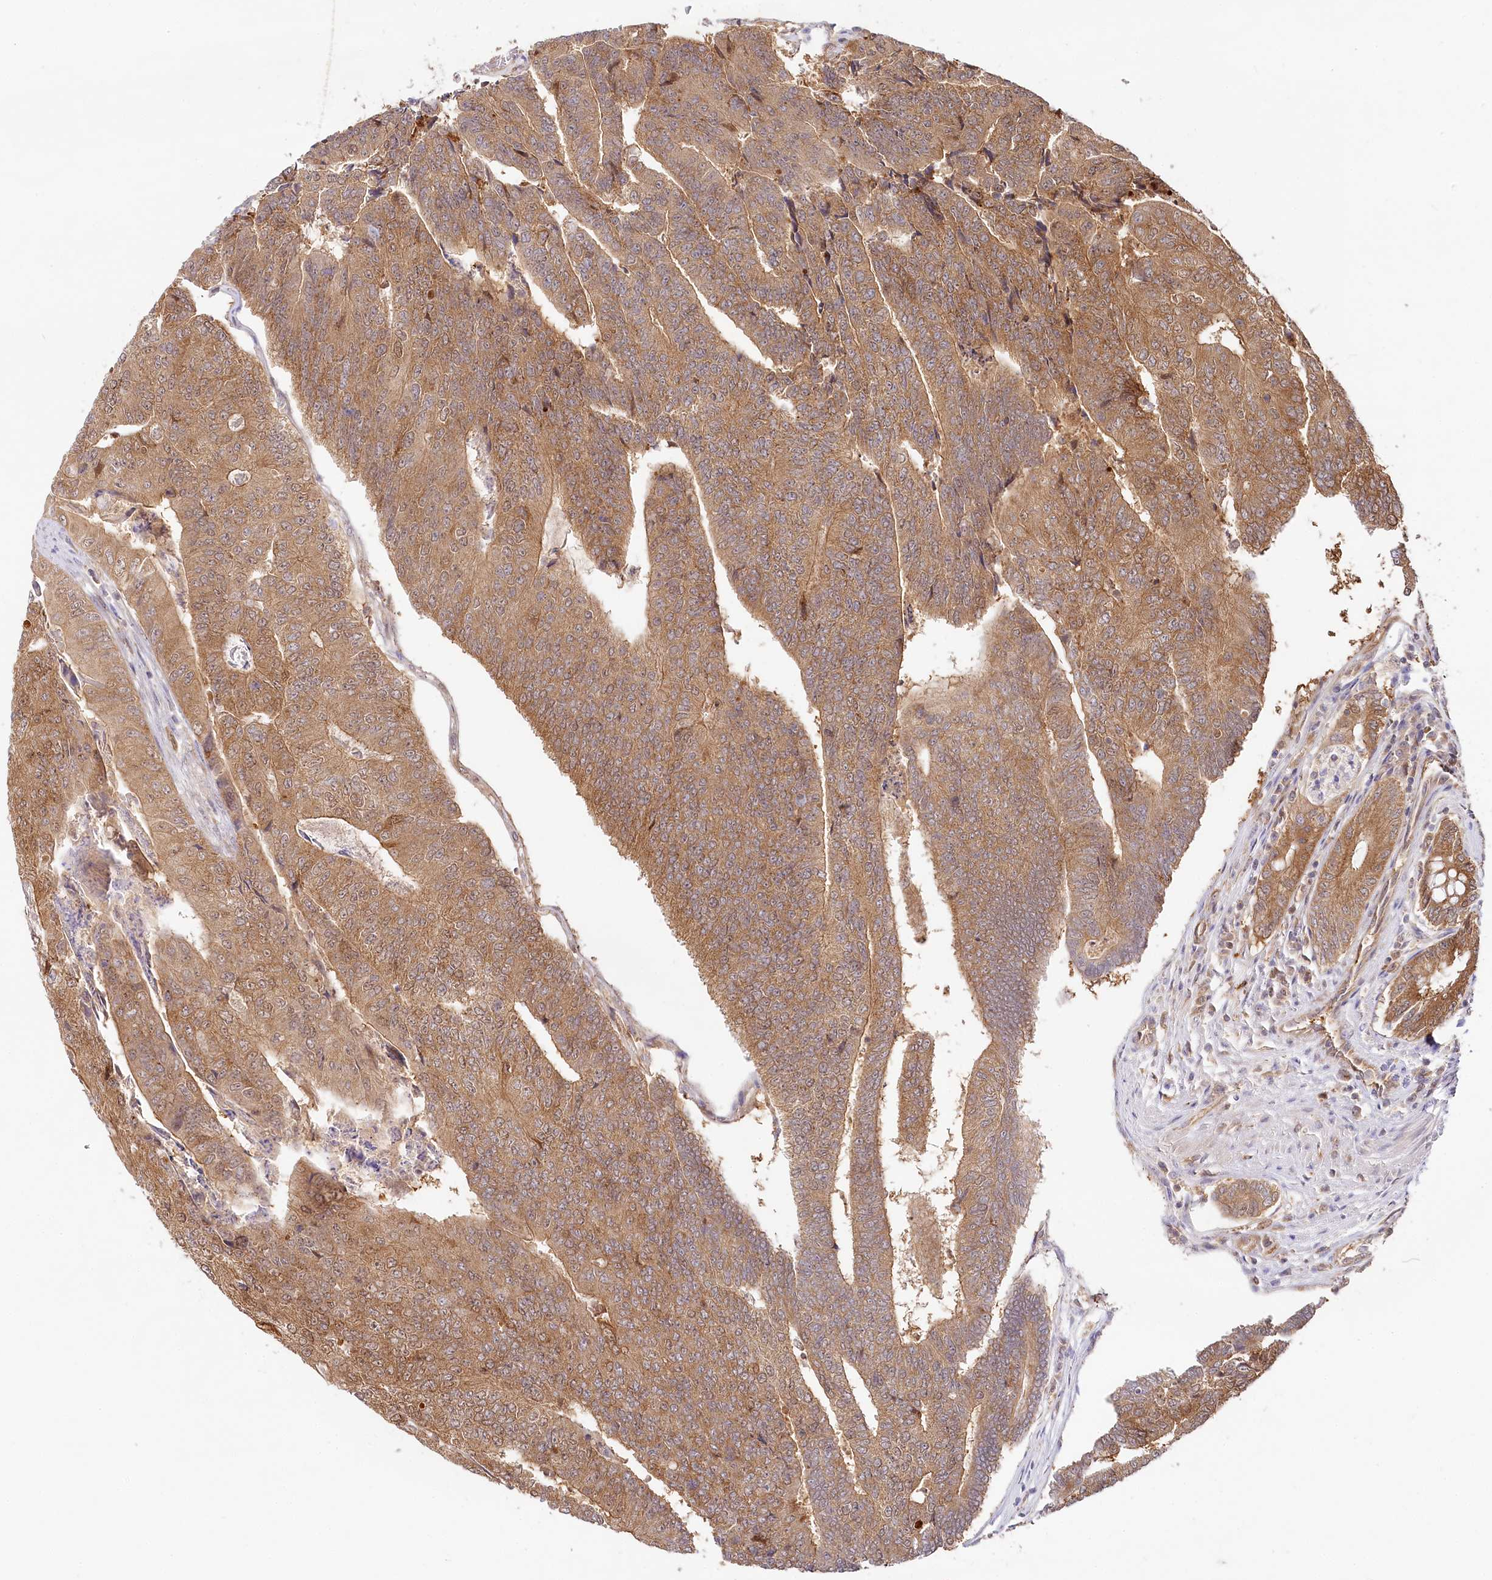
{"staining": {"intensity": "moderate", "quantity": ">75%", "location": "cytoplasmic/membranous"}, "tissue": "colorectal cancer", "cell_type": "Tumor cells", "image_type": "cancer", "snomed": [{"axis": "morphology", "description": "Adenocarcinoma, NOS"}, {"axis": "topography", "description": "Colon"}], "caption": "The immunohistochemical stain shows moderate cytoplasmic/membranous expression in tumor cells of colorectal adenocarcinoma tissue. Ihc stains the protein in brown and the nuclei are stained blue.", "gene": "INPP4B", "patient": {"sex": "female", "age": 67}}